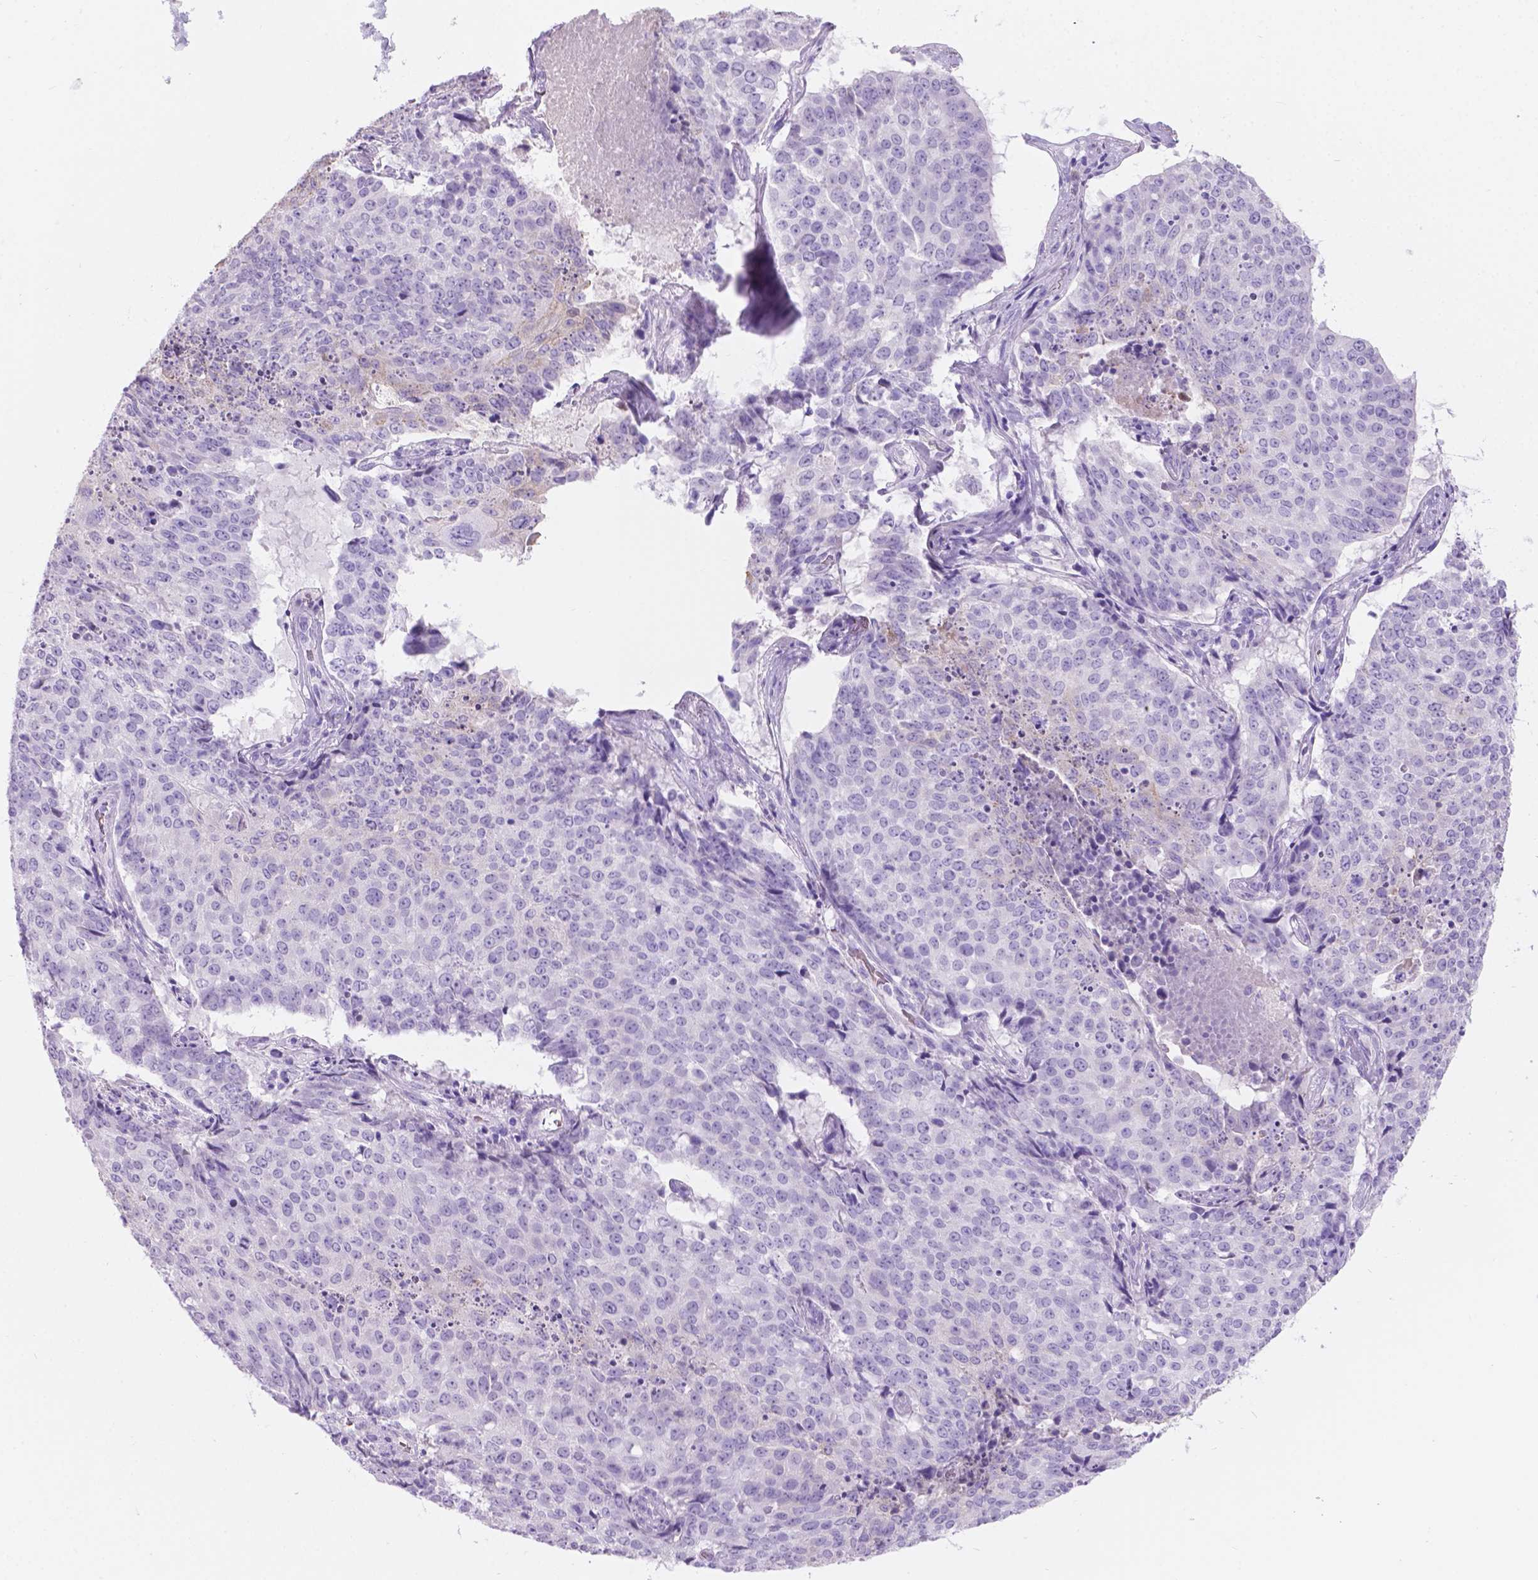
{"staining": {"intensity": "negative", "quantity": "none", "location": "none"}, "tissue": "lung cancer", "cell_type": "Tumor cells", "image_type": "cancer", "snomed": [{"axis": "morphology", "description": "Normal tissue, NOS"}, {"axis": "morphology", "description": "Squamous cell carcinoma, NOS"}, {"axis": "topography", "description": "Bronchus"}, {"axis": "topography", "description": "Lung"}], "caption": "This is a micrograph of immunohistochemistry staining of lung cancer (squamous cell carcinoma), which shows no expression in tumor cells.", "gene": "GRIN2B", "patient": {"sex": "male", "age": 64}}